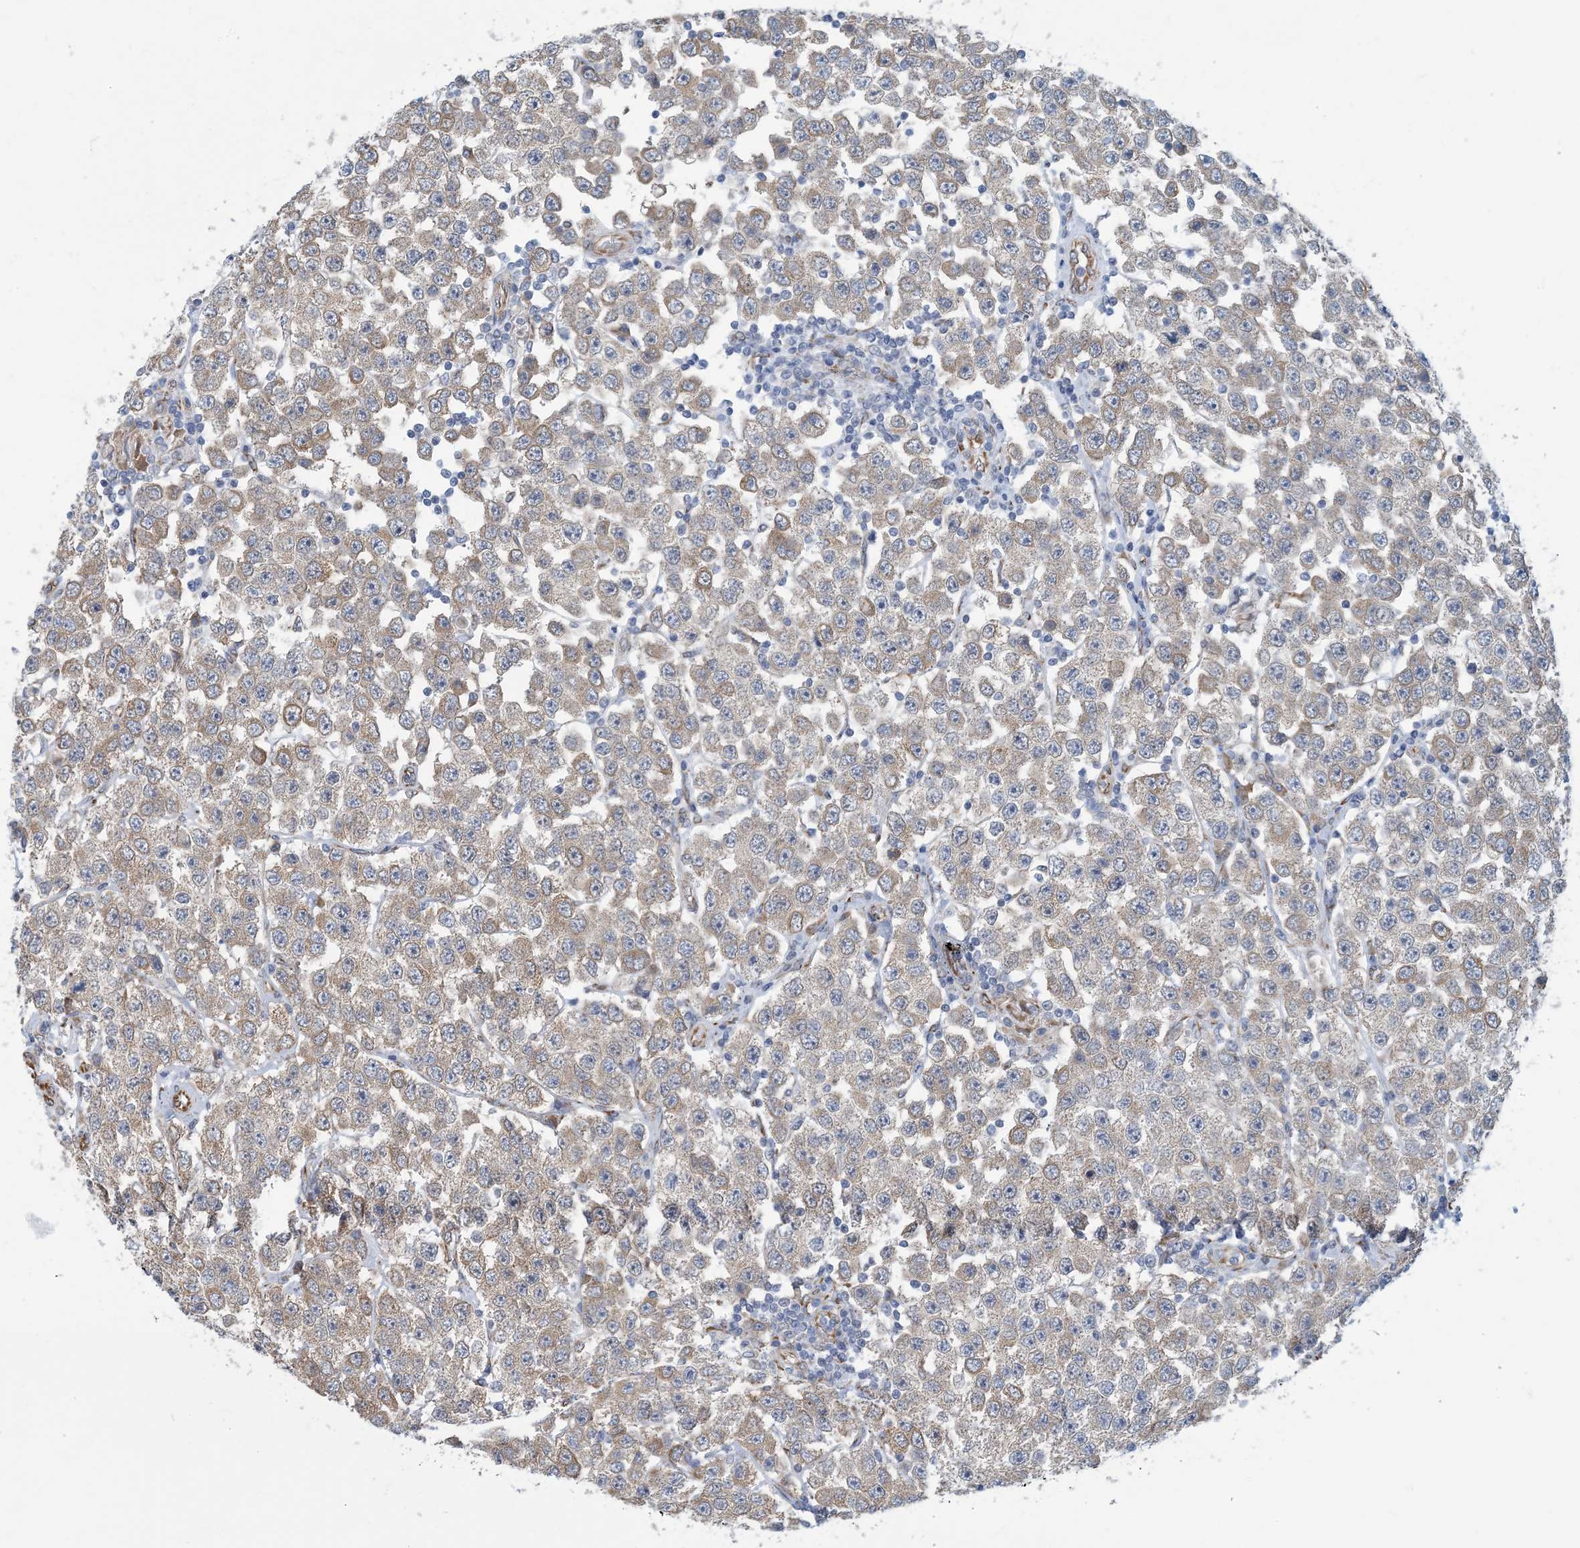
{"staining": {"intensity": "weak", "quantity": "25%-75%", "location": "cytoplasmic/membranous"}, "tissue": "testis cancer", "cell_type": "Tumor cells", "image_type": "cancer", "snomed": [{"axis": "morphology", "description": "Seminoma, NOS"}, {"axis": "topography", "description": "Testis"}], "caption": "IHC photomicrograph of human testis cancer (seminoma) stained for a protein (brown), which shows low levels of weak cytoplasmic/membranous staining in approximately 25%-75% of tumor cells.", "gene": "CCDC14", "patient": {"sex": "male", "age": 28}}